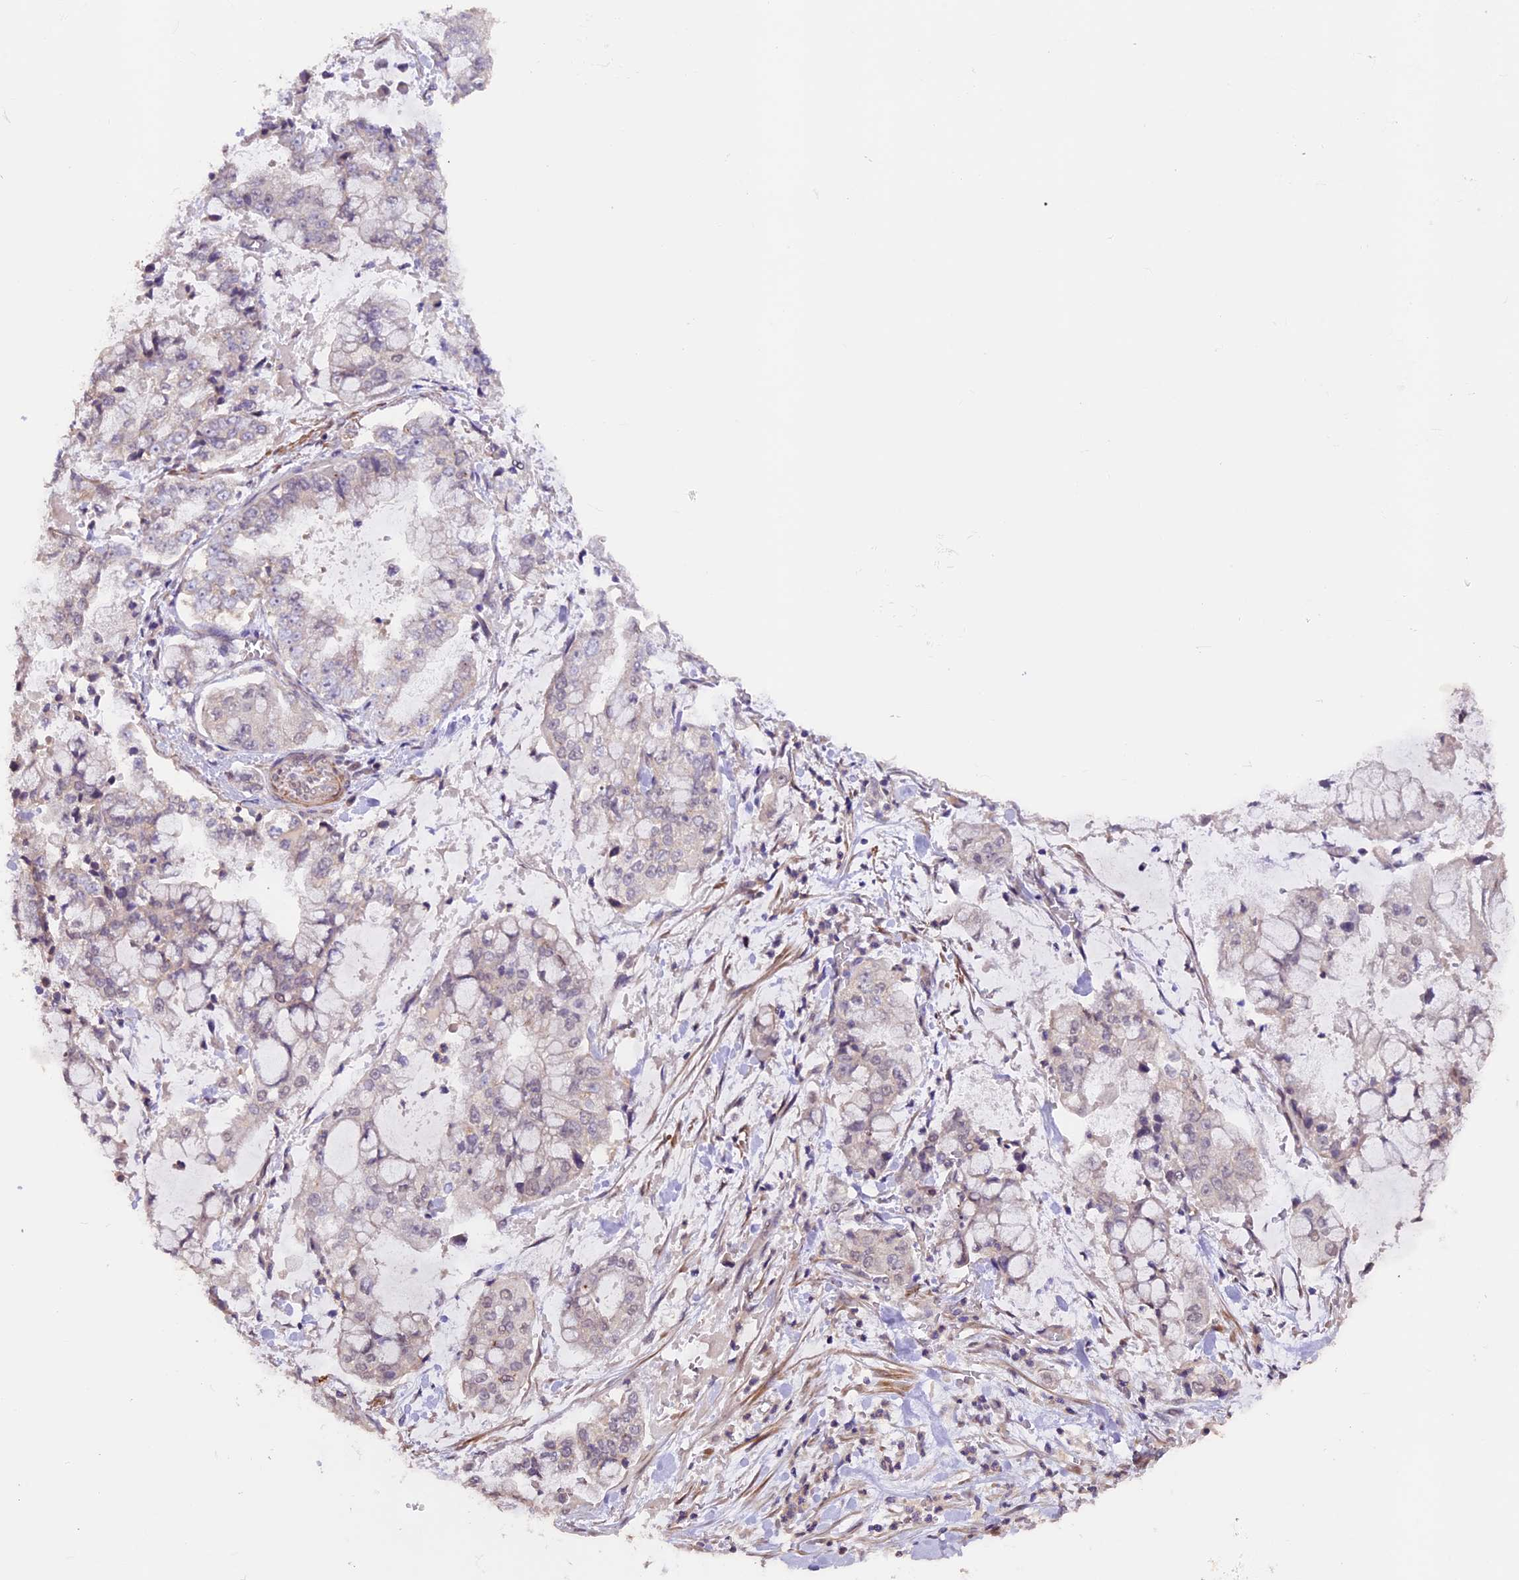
{"staining": {"intensity": "negative", "quantity": "none", "location": "none"}, "tissue": "stomach cancer", "cell_type": "Tumor cells", "image_type": "cancer", "snomed": [{"axis": "morphology", "description": "Adenocarcinoma, NOS"}, {"axis": "topography", "description": "Stomach"}], "caption": "Adenocarcinoma (stomach) was stained to show a protein in brown. There is no significant staining in tumor cells.", "gene": "GNB5", "patient": {"sex": "male", "age": 76}}